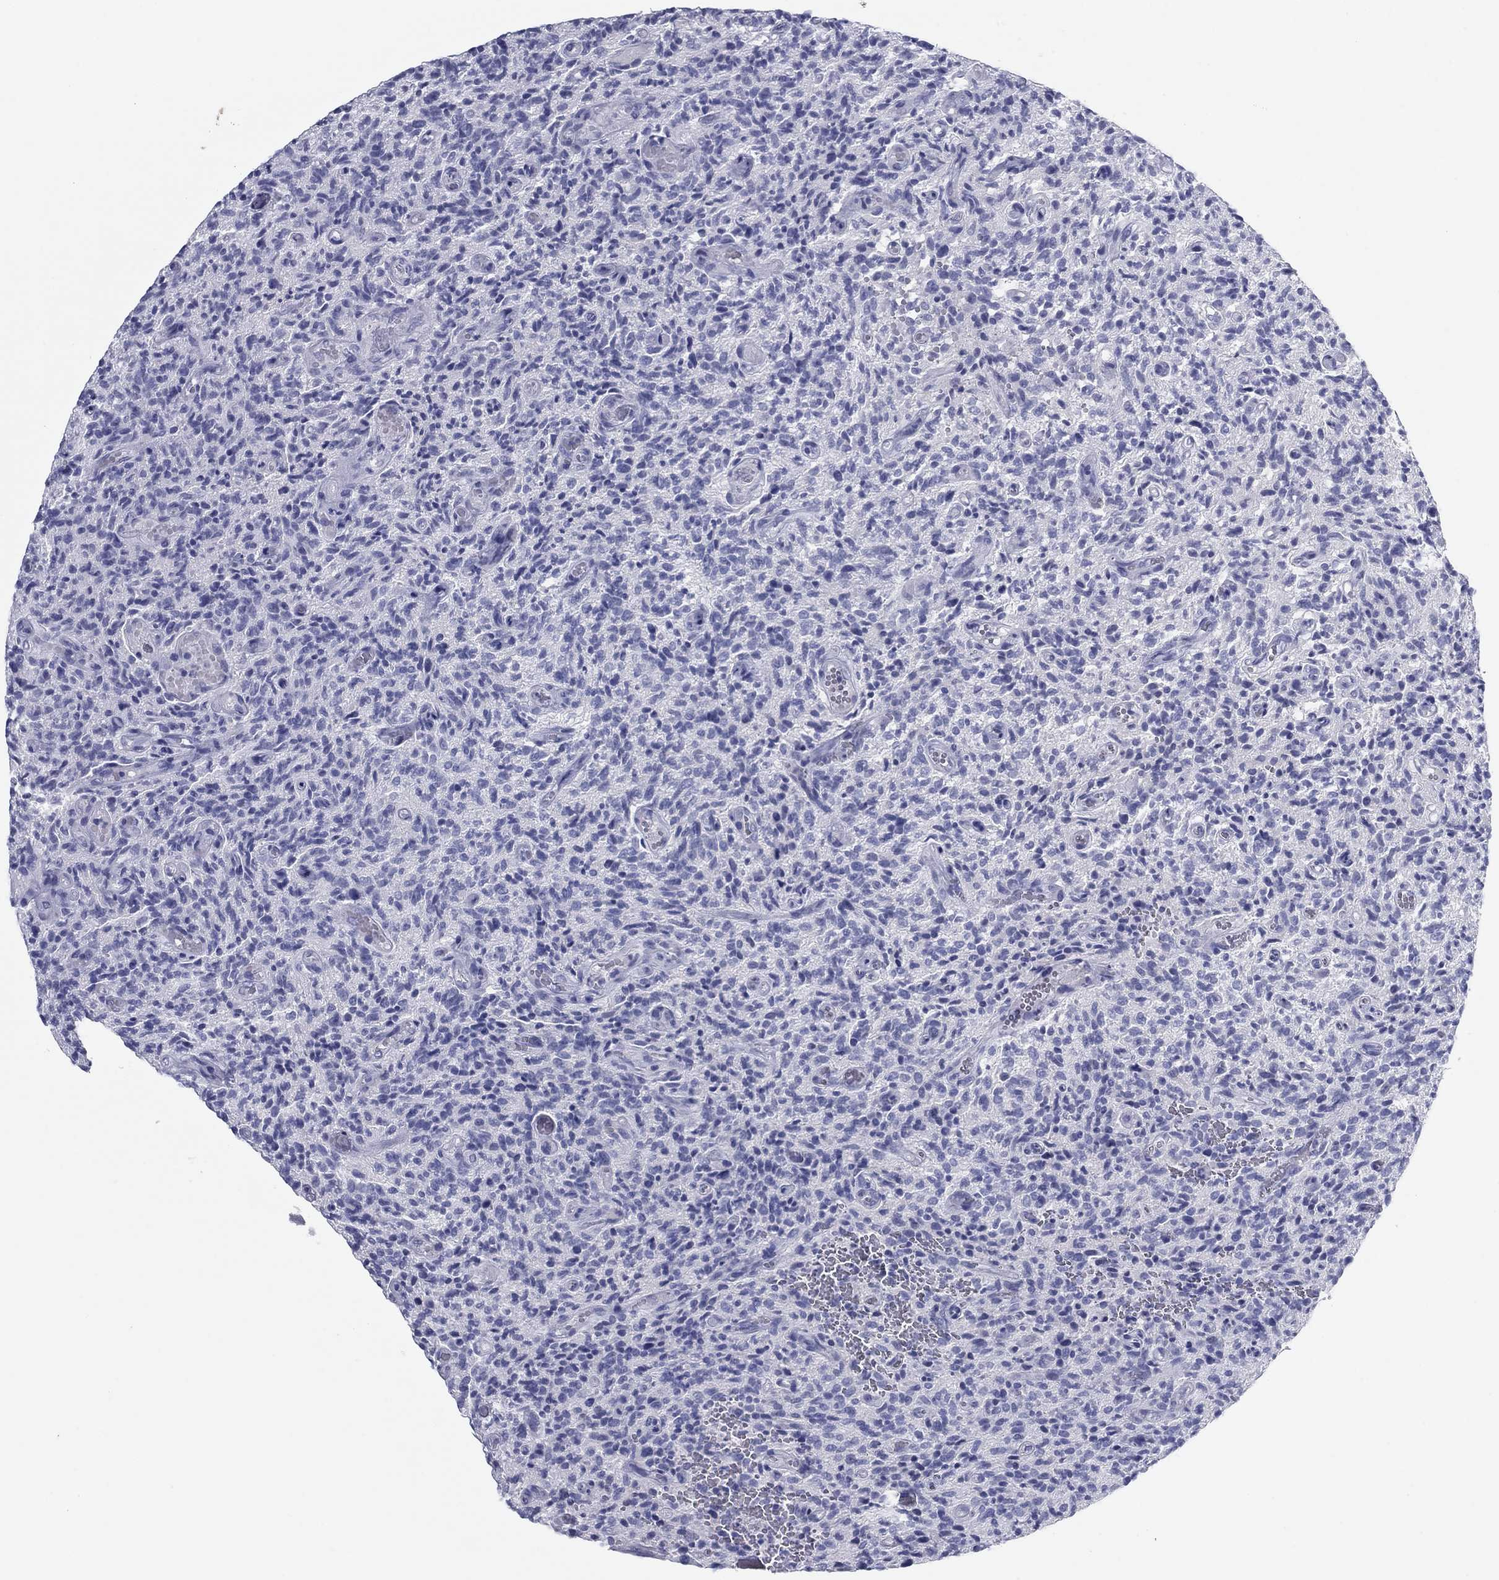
{"staining": {"intensity": "negative", "quantity": "none", "location": "none"}, "tissue": "glioma", "cell_type": "Tumor cells", "image_type": "cancer", "snomed": [{"axis": "morphology", "description": "Glioma, malignant, High grade"}, {"axis": "topography", "description": "Brain"}], "caption": "Photomicrograph shows no significant protein expression in tumor cells of malignant glioma (high-grade). (DAB immunohistochemistry with hematoxylin counter stain).", "gene": "KRT75", "patient": {"sex": "male", "age": 64}}